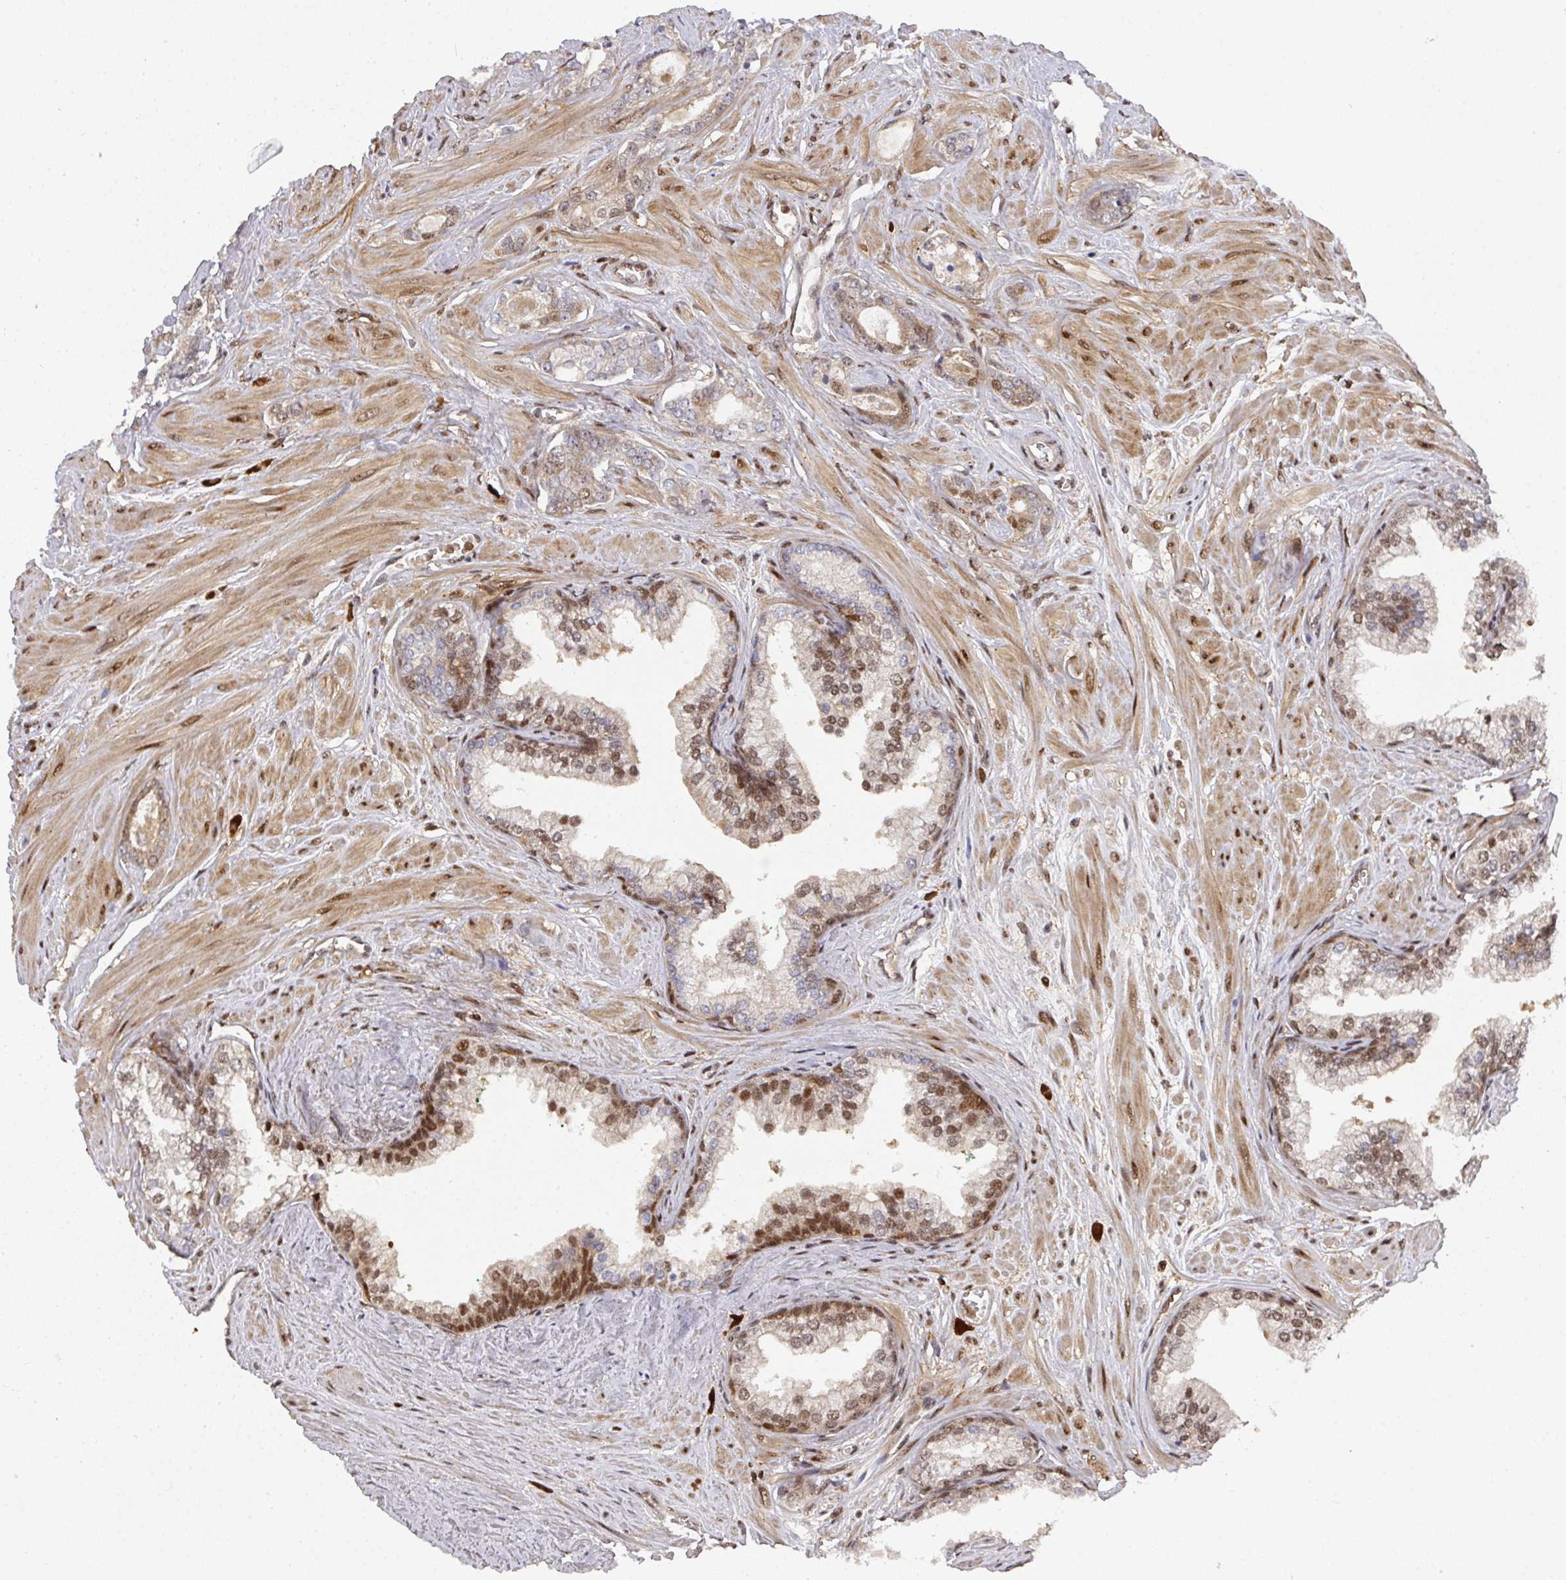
{"staining": {"intensity": "moderate", "quantity": "25%-75%", "location": "nuclear"}, "tissue": "prostate cancer", "cell_type": "Tumor cells", "image_type": "cancer", "snomed": [{"axis": "morphology", "description": "Adenocarcinoma, Low grade"}, {"axis": "topography", "description": "Prostate"}], "caption": "This is an image of IHC staining of adenocarcinoma (low-grade) (prostate), which shows moderate staining in the nuclear of tumor cells.", "gene": "DIDO1", "patient": {"sex": "male", "age": 60}}